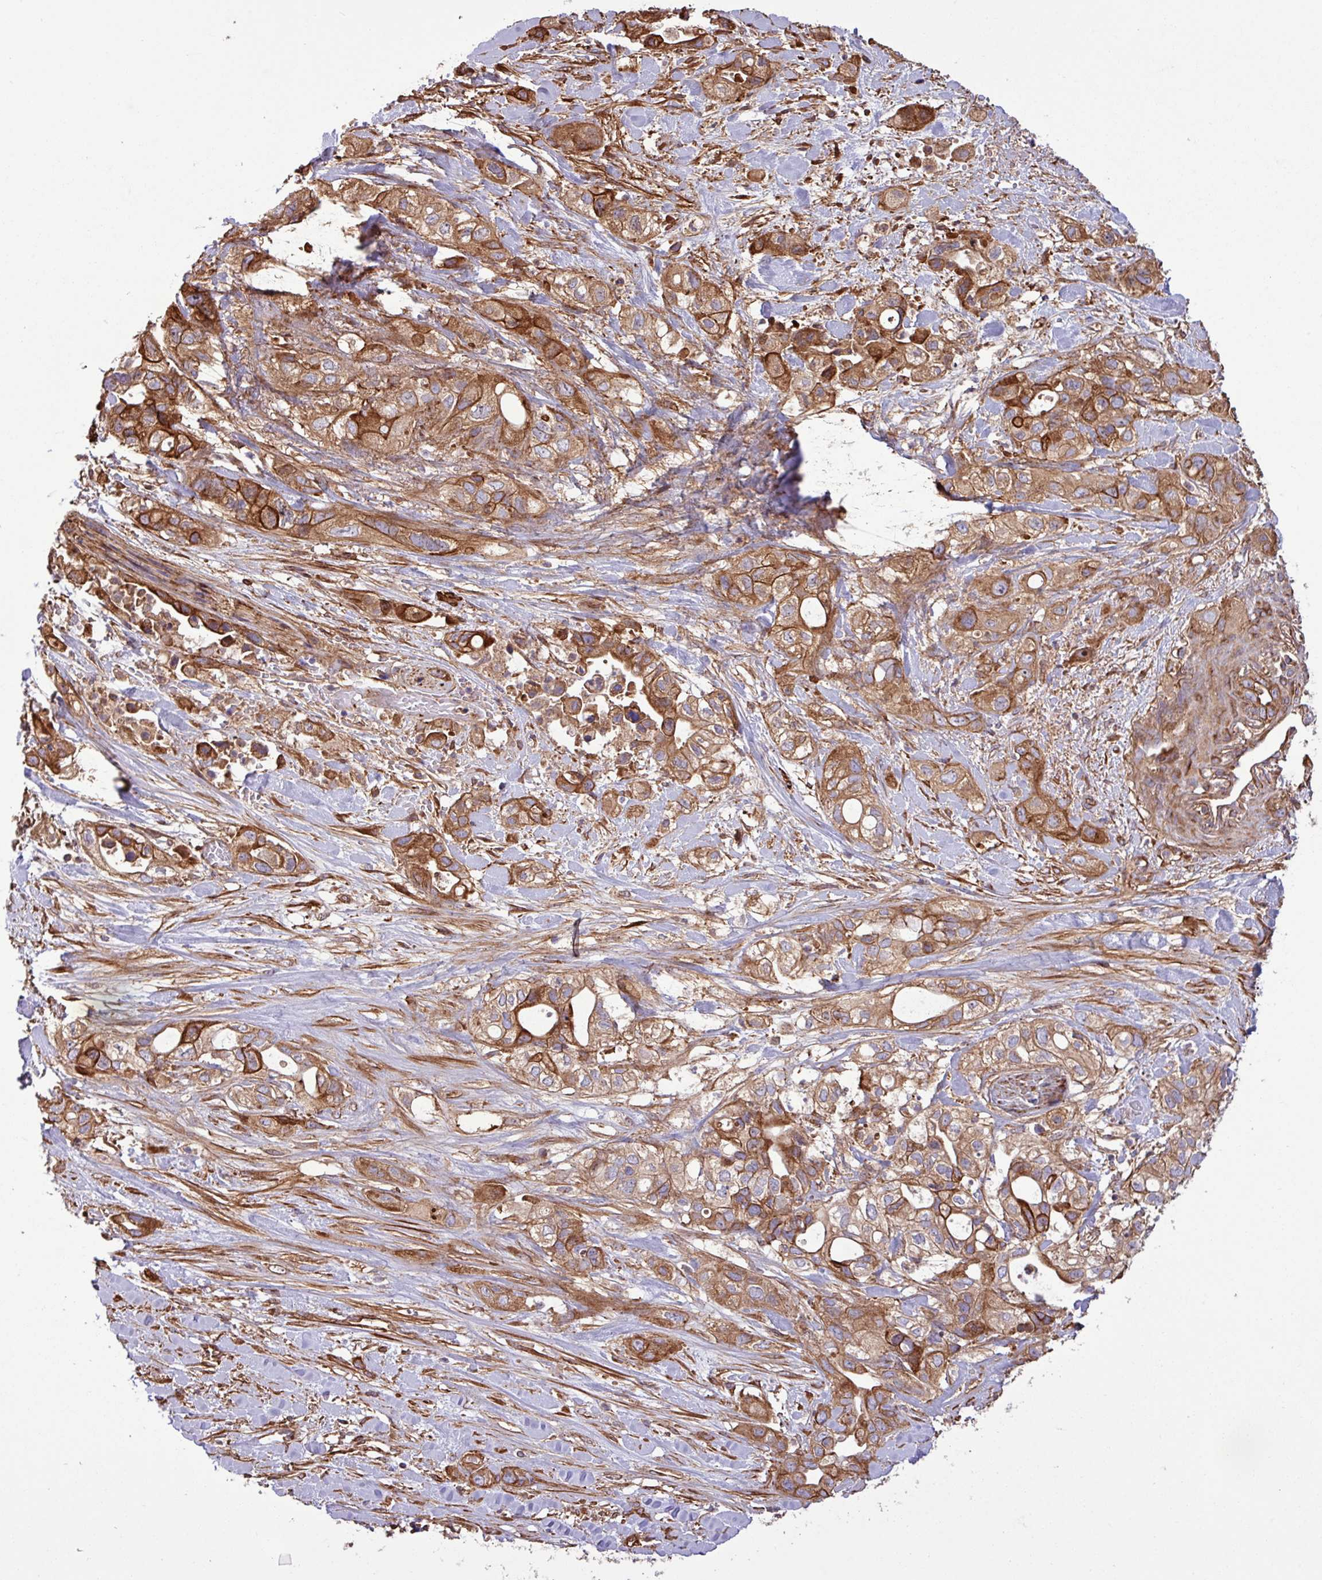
{"staining": {"intensity": "strong", "quantity": ">75%", "location": "cytoplasmic/membranous"}, "tissue": "pancreatic cancer", "cell_type": "Tumor cells", "image_type": "cancer", "snomed": [{"axis": "morphology", "description": "Adenocarcinoma, NOS"}, {"axis": "topography", "description": "Pancreas"}], "caption": "Protein analysis of pancreatic cancer tissue shows strong cytoplasmic/membranous staining in about >75% of tumor cells.", "gene": "ZNF300", "patient": {"sex": "male", "age": 44}}